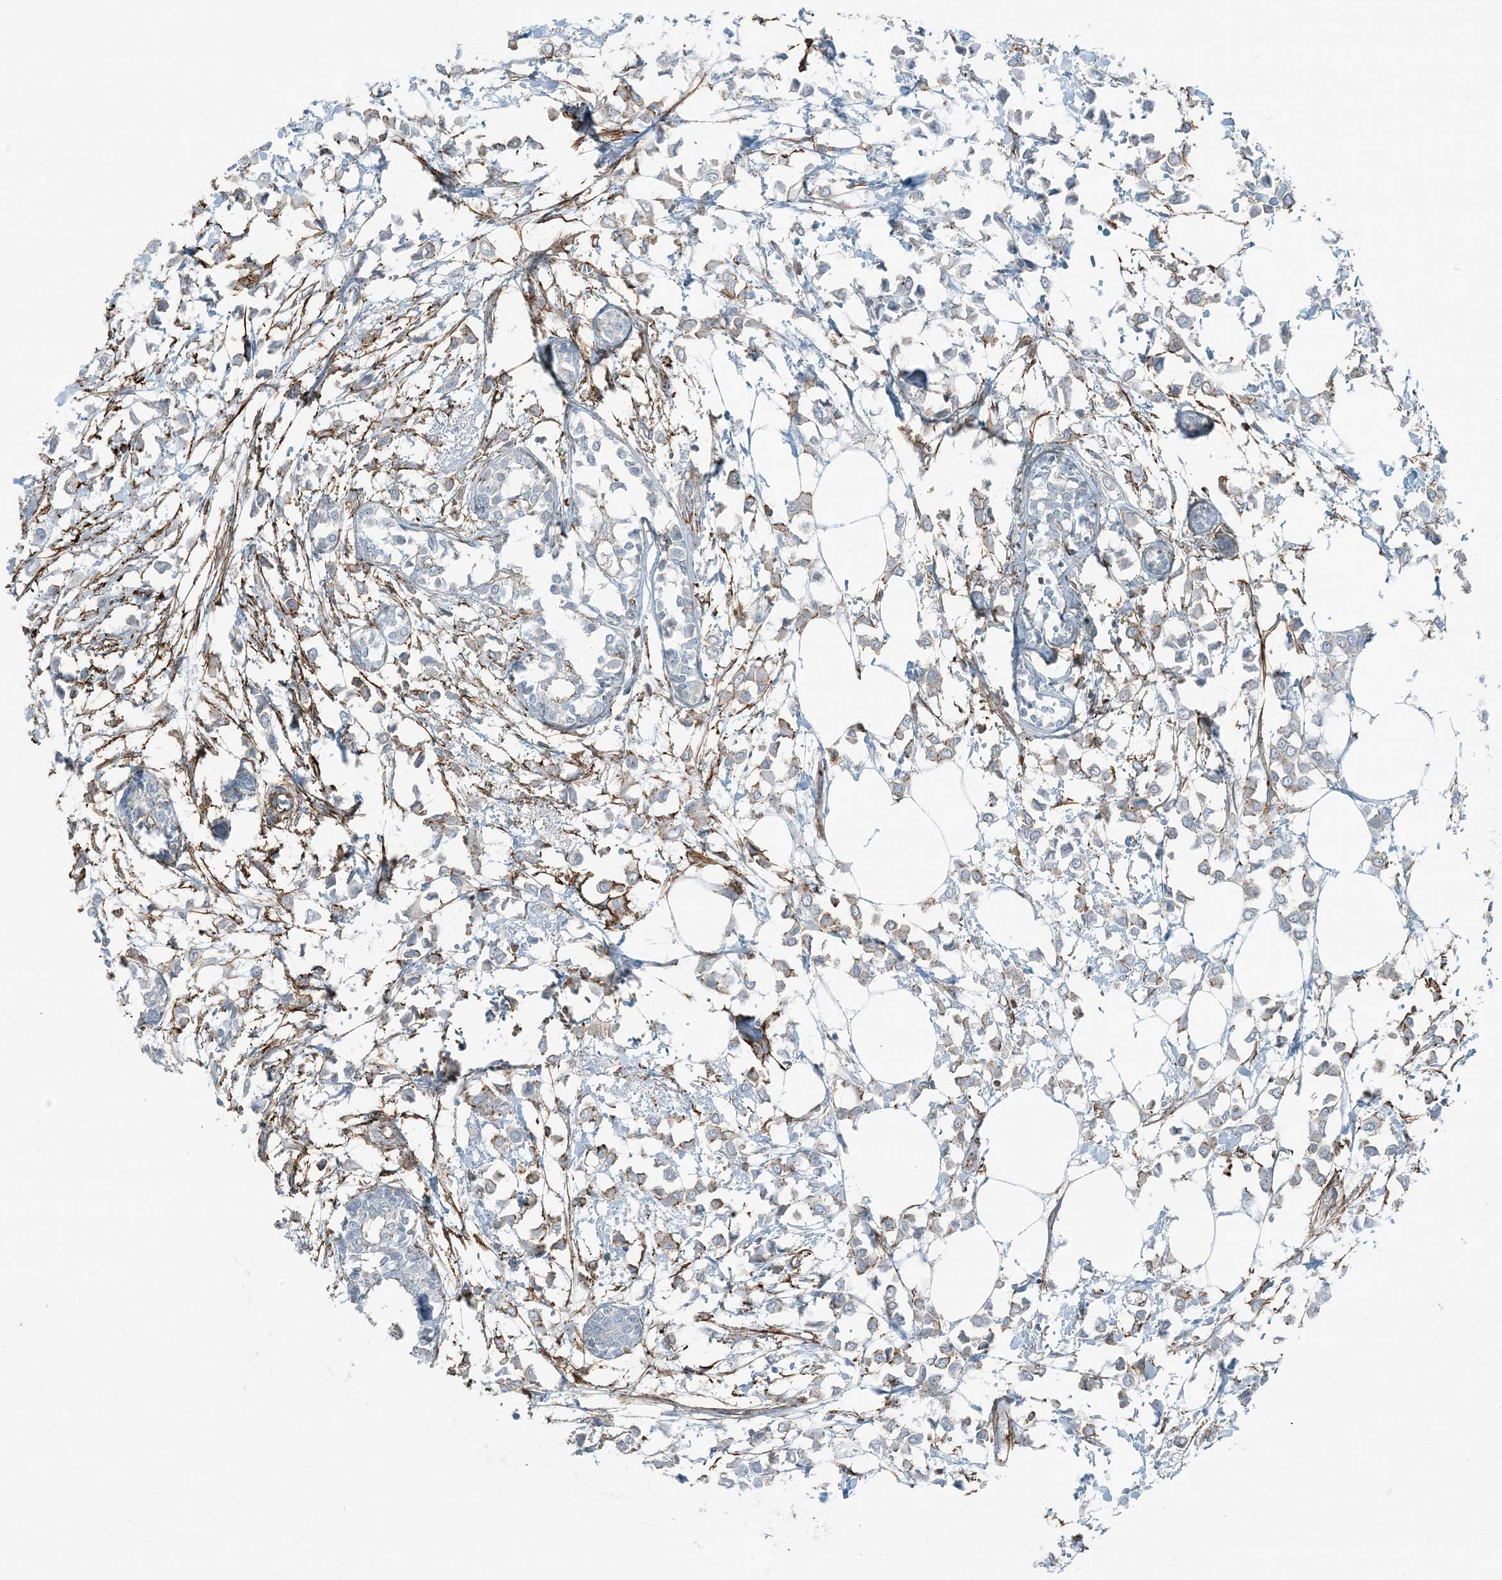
{"staining": {"intensity": "negative", "quantity": "none", "location": "none"}, "tissue": "breast cancer", "cell_type": "Tumor cells", "image_type": "cancer", "snomed": [{"axis": "morphology", "description": "Lobular carcinoma"}, {"axis": "topography", "description": "Breast"}], "caption": "Immunohistochemistry of human lobular carcinoma (breast) reveals no staining in tumor cells.", "gene": "APOBEC3C", "patient": {"sex": "female", "age": 51}}